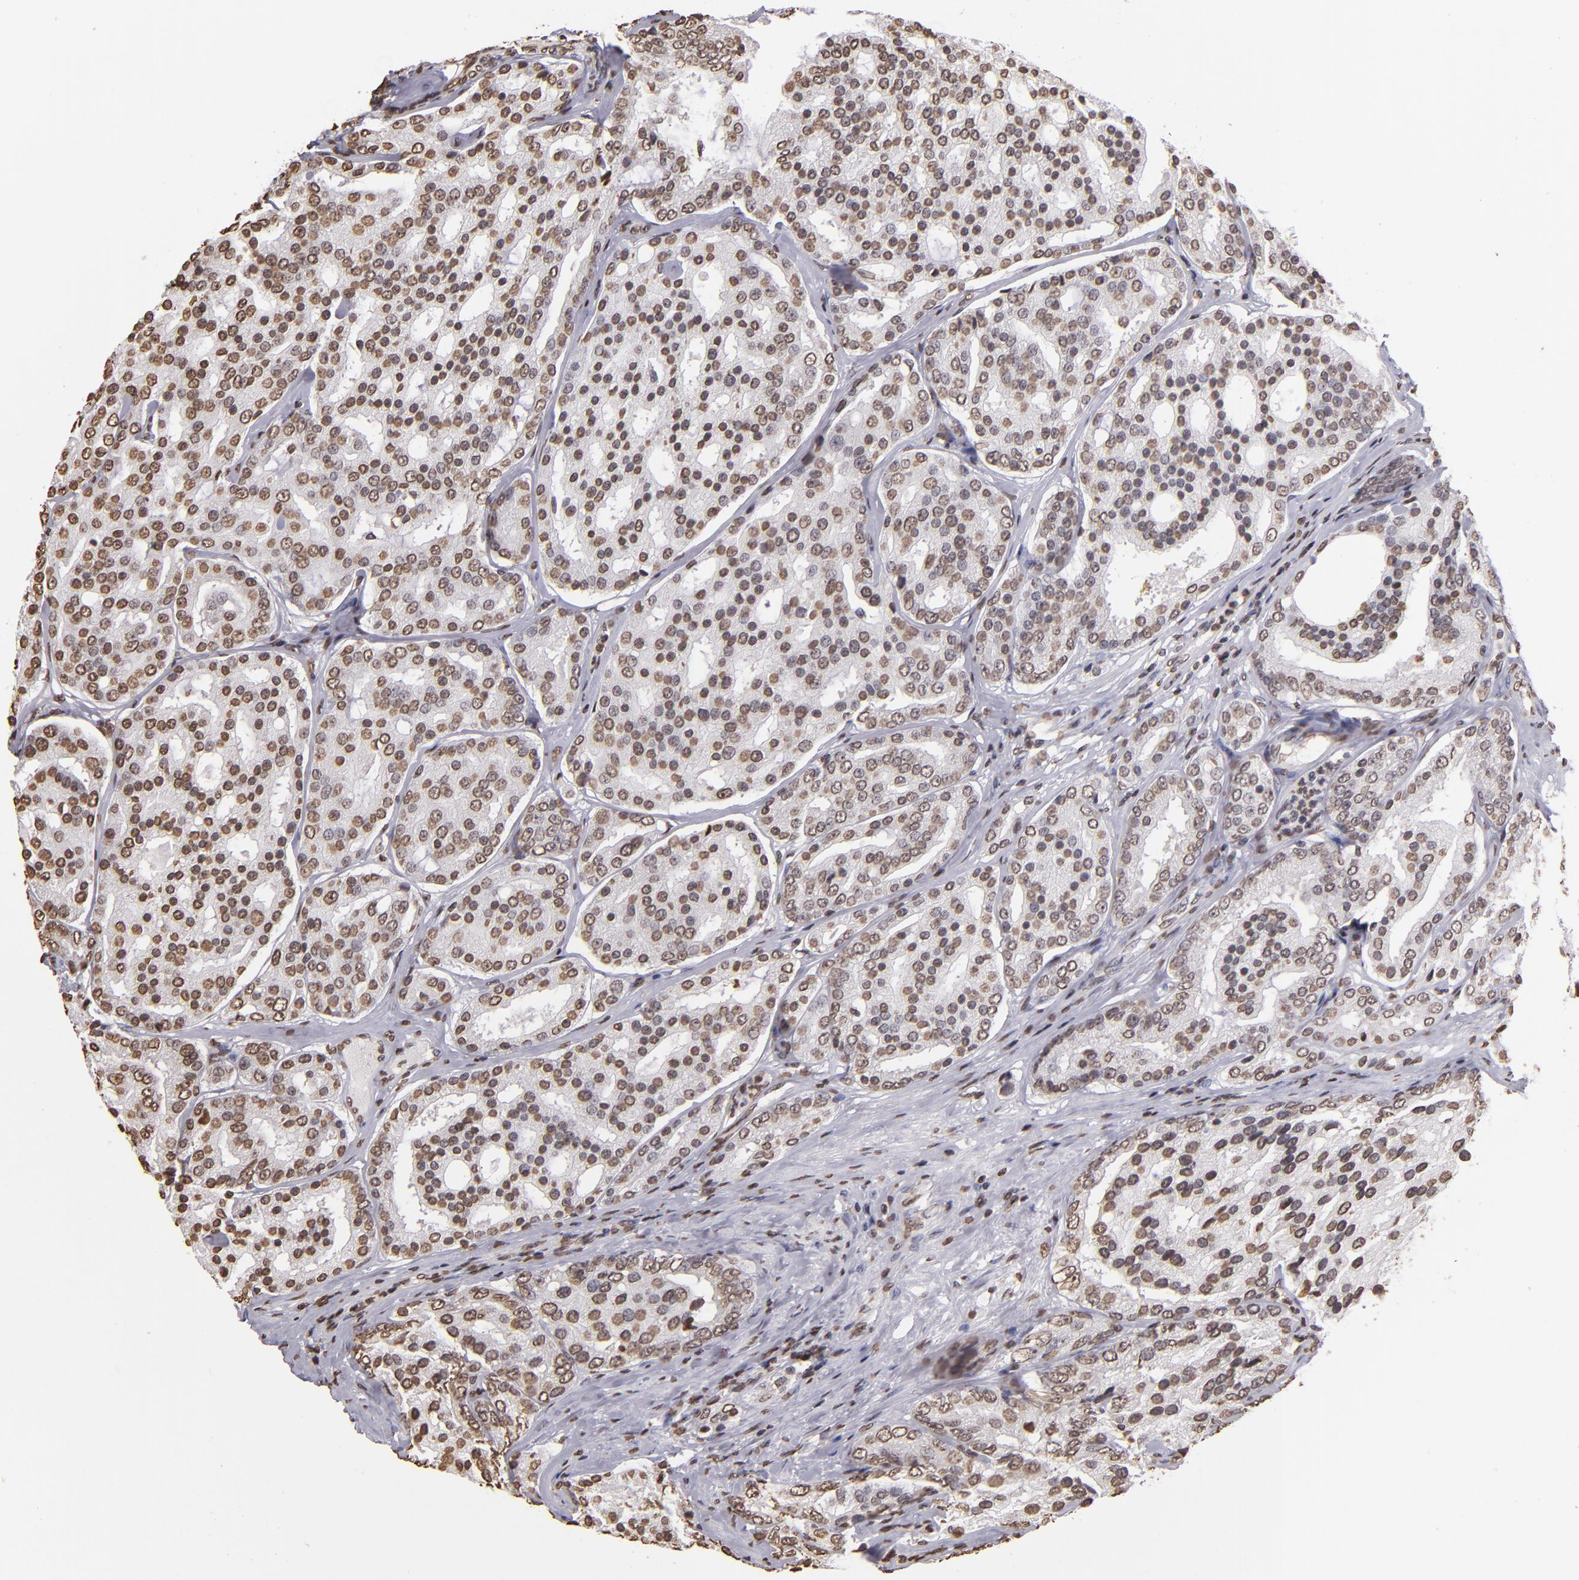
{"staining": {"intensity": "moderate", "quantity": "25%-75%", "location": "nuclear"}, "tissue": "prostate cancer", "cell_type": "Tumor cells", "image_type": "cancer", "snomed": [{"axis": "morphology", "description": "Adenocarcinoma, High grade"}, {"axis": "topography", "description": "Prostate"}], "caption": "Tumor cells show medium levels of moderate nuclear positivity in about 25%-75% of cells in human prostate cancer. The staining was performed using DAB to visualize the protein expression in brown, while the nuclei were stained in blue with hematoxylin (Magnification: 20x).", "gene": "LBX1", "patient": {"sex": "male", "age": 64}}